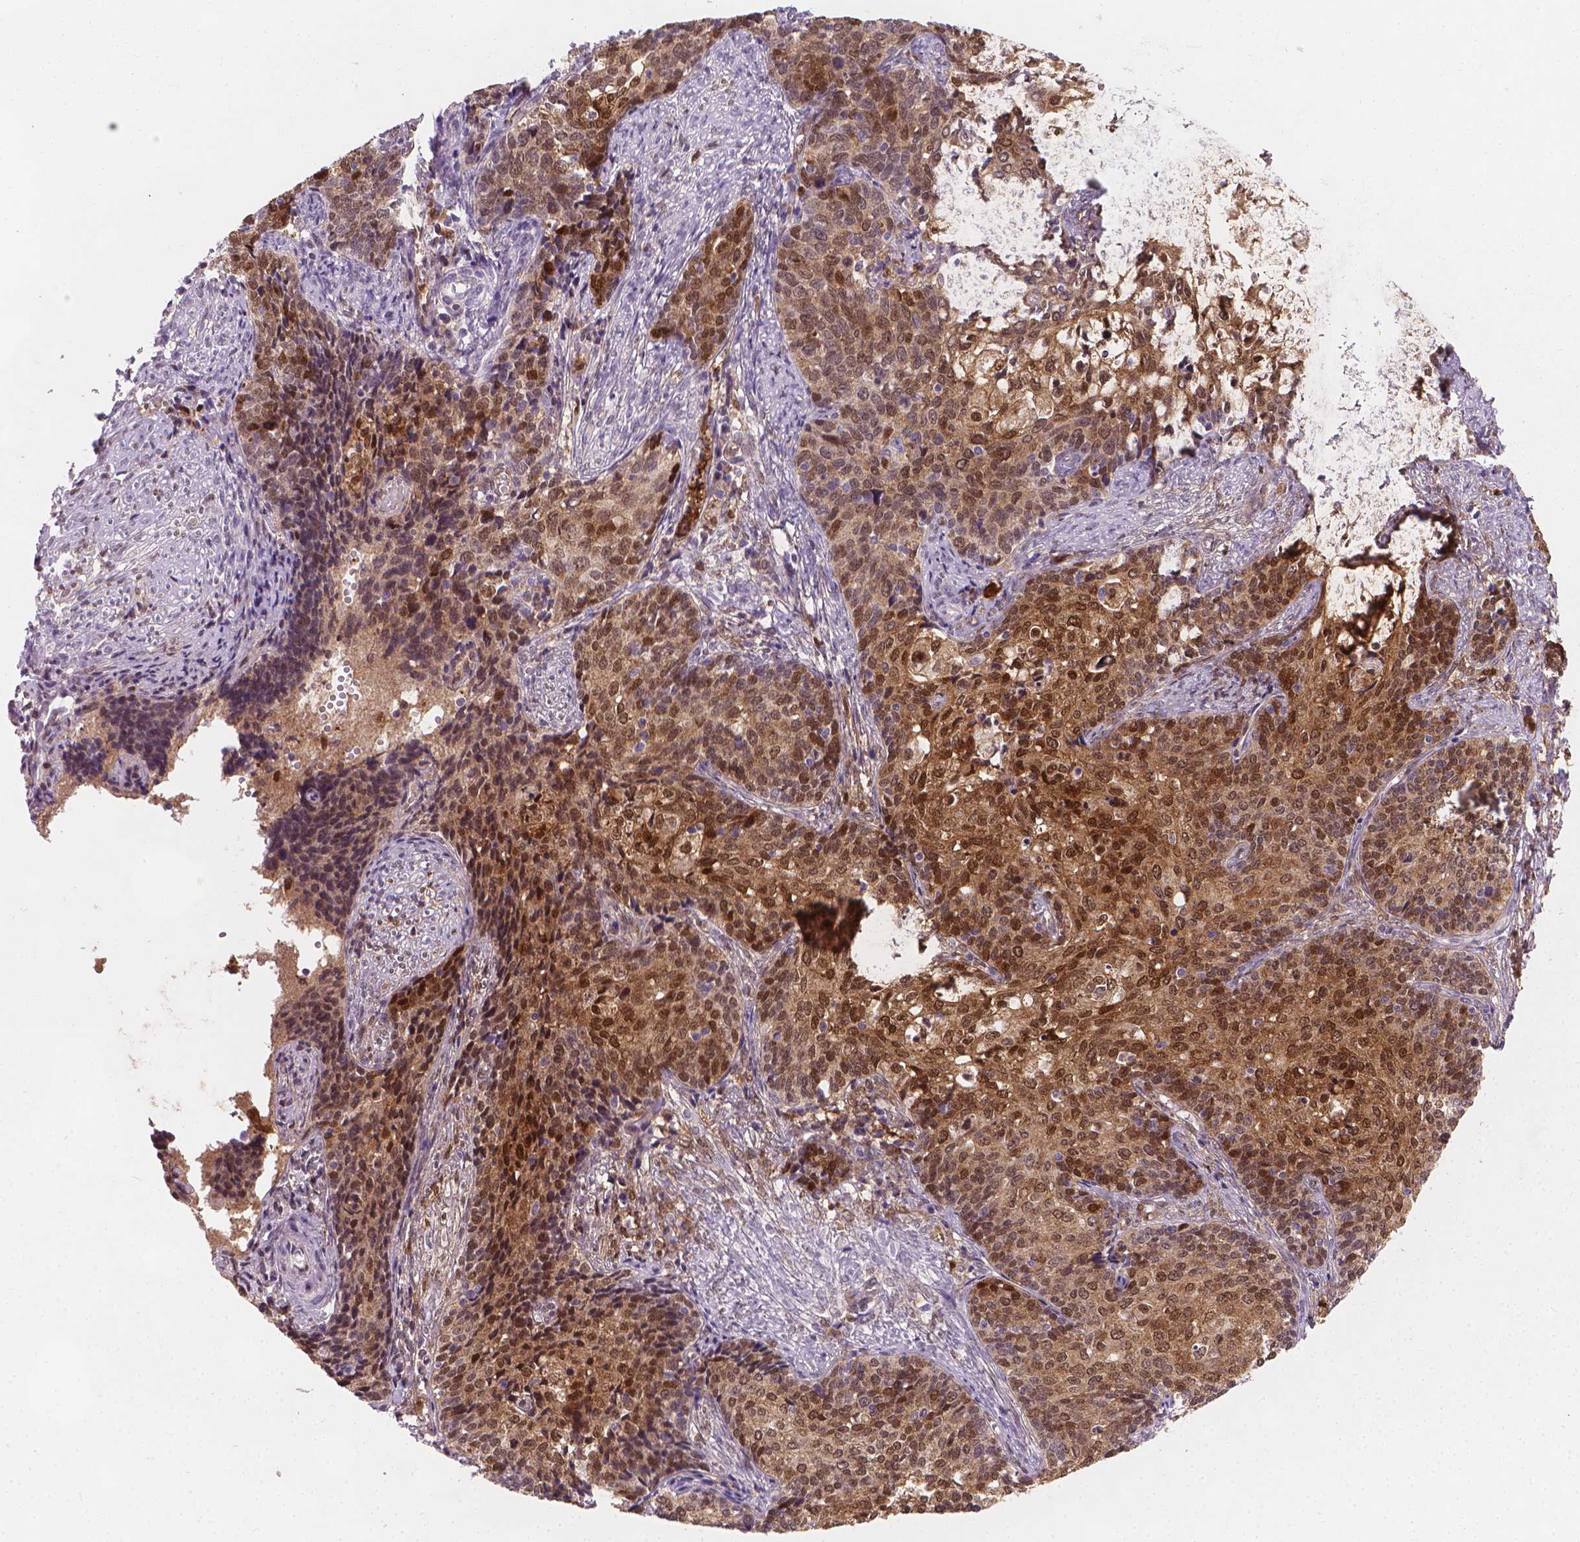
{"staining": {"intensity": "moderate", "quantity": ">75%", "location": "cytoplasmic/membranous,nuclear"}, "tissue": "cervical cancer", "cell_type": "Tumor cells", "image_type": "cancer", "snomed": [{"axis": "morphology", "description": "Squamous cell carcinoma, NOS"}, {"axis": "topography", "description": "Cervix"}], "caption": "Immunohistochemical staining of human squamous cell carcinoma (cervical) reveals moderate cytoplasmic/membranous and nuclear protein positivity in approximately >75% of tumor cells.", "gene": "TNFAIP2", "patient": {"sex": "female", "age": 39}}